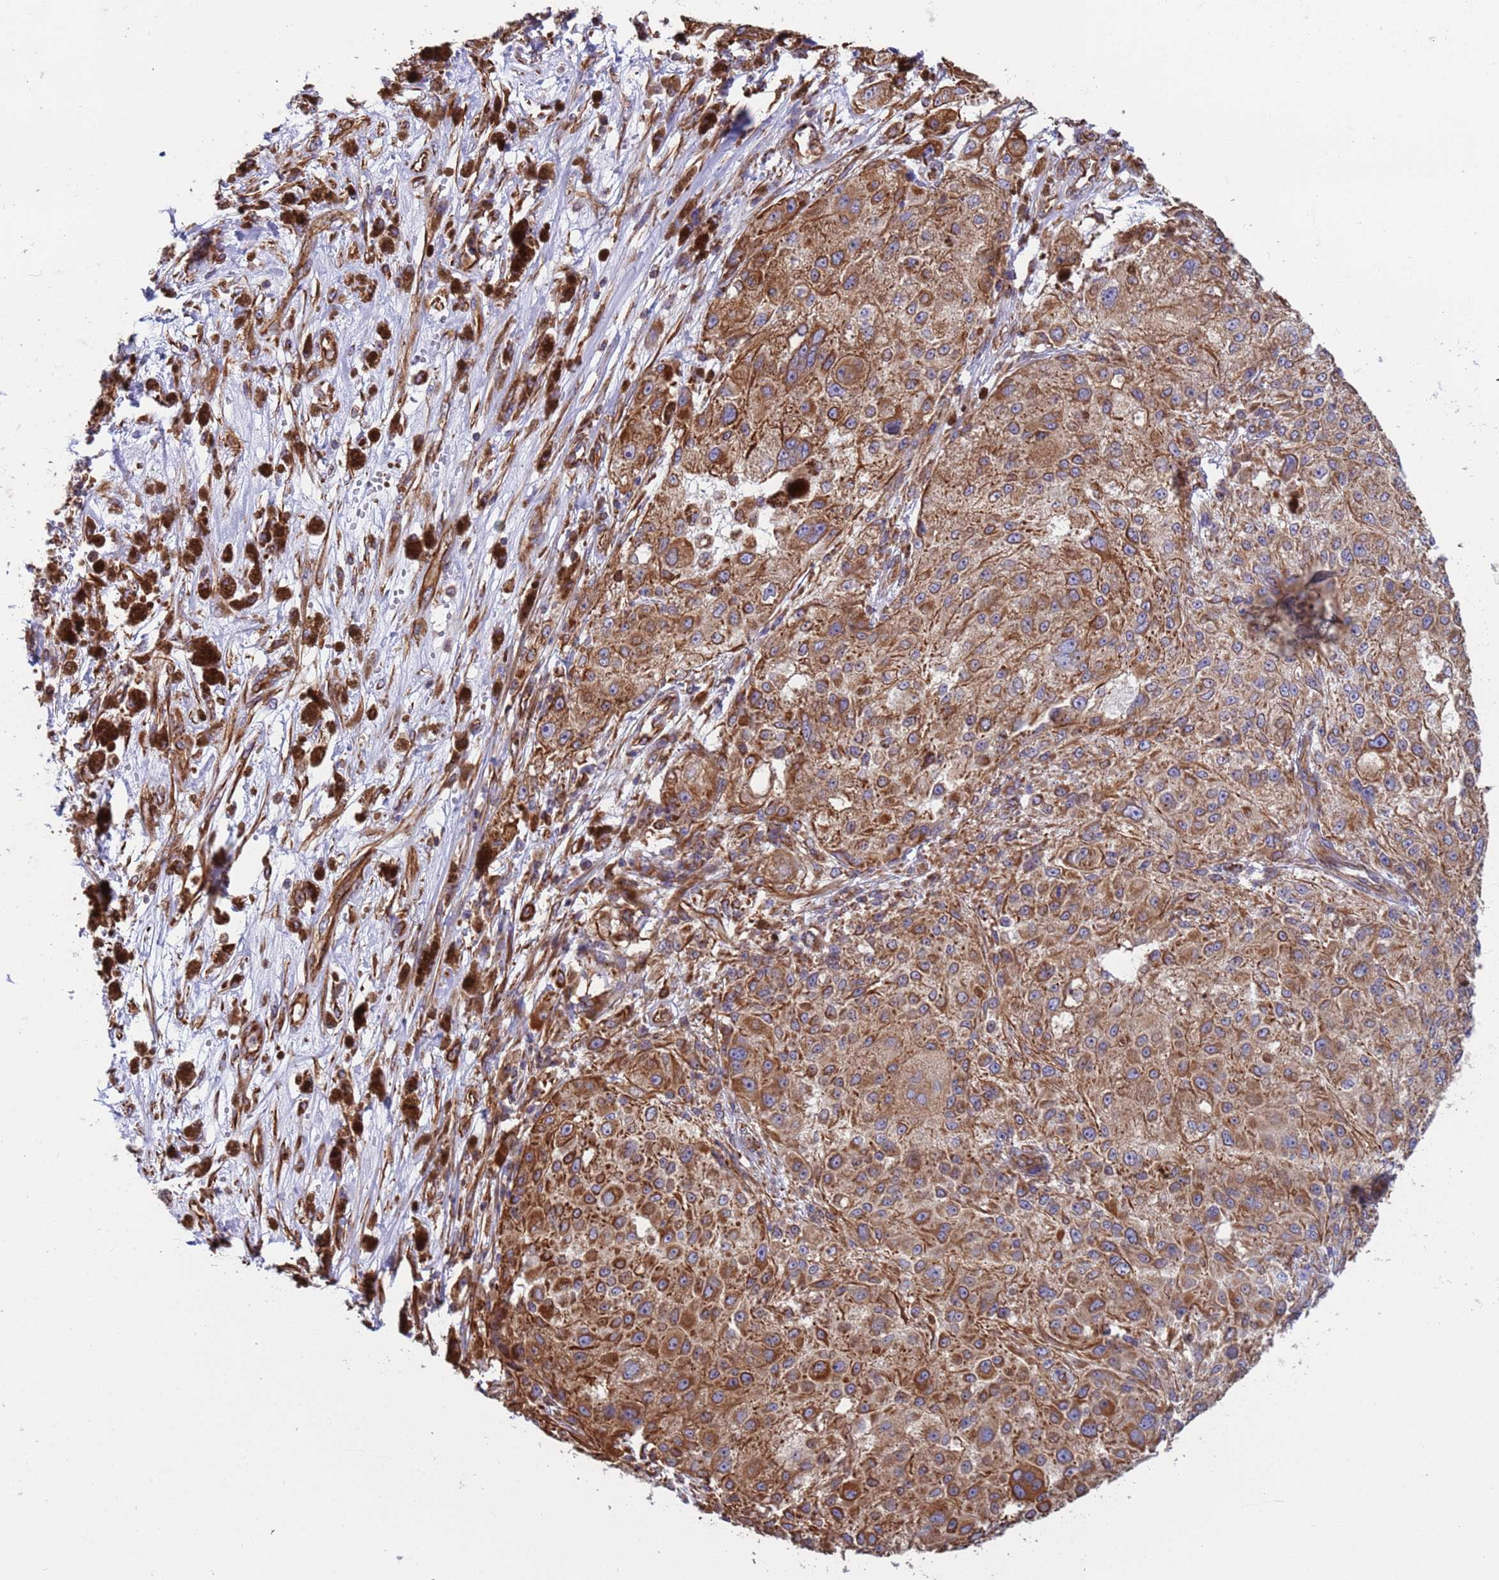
{"staining": {"intensity": "strong", "quantity": ">75%", "location": "cytoplasmic/membranous"}, "tissue": "melanoma", "cell_type": "Tumor cells", "image_type": "cancer", "snomed": [{"axis": "morphology", "description": "Necrosis, NOS"}, {"axis": "morphology", "description": "Malignant melanoma, NOS"}, {"axis": "topography", "description": "Skin"}], "caption": "A histopathology image showing strong cytoplasmic/membranous positivity in approximately >75% of tumor cells in malignant melanoma, as visualized by brown immunohistochemical staining.", "gene": "NUDT12", "patient": {"sex": "female", "age": 87}}